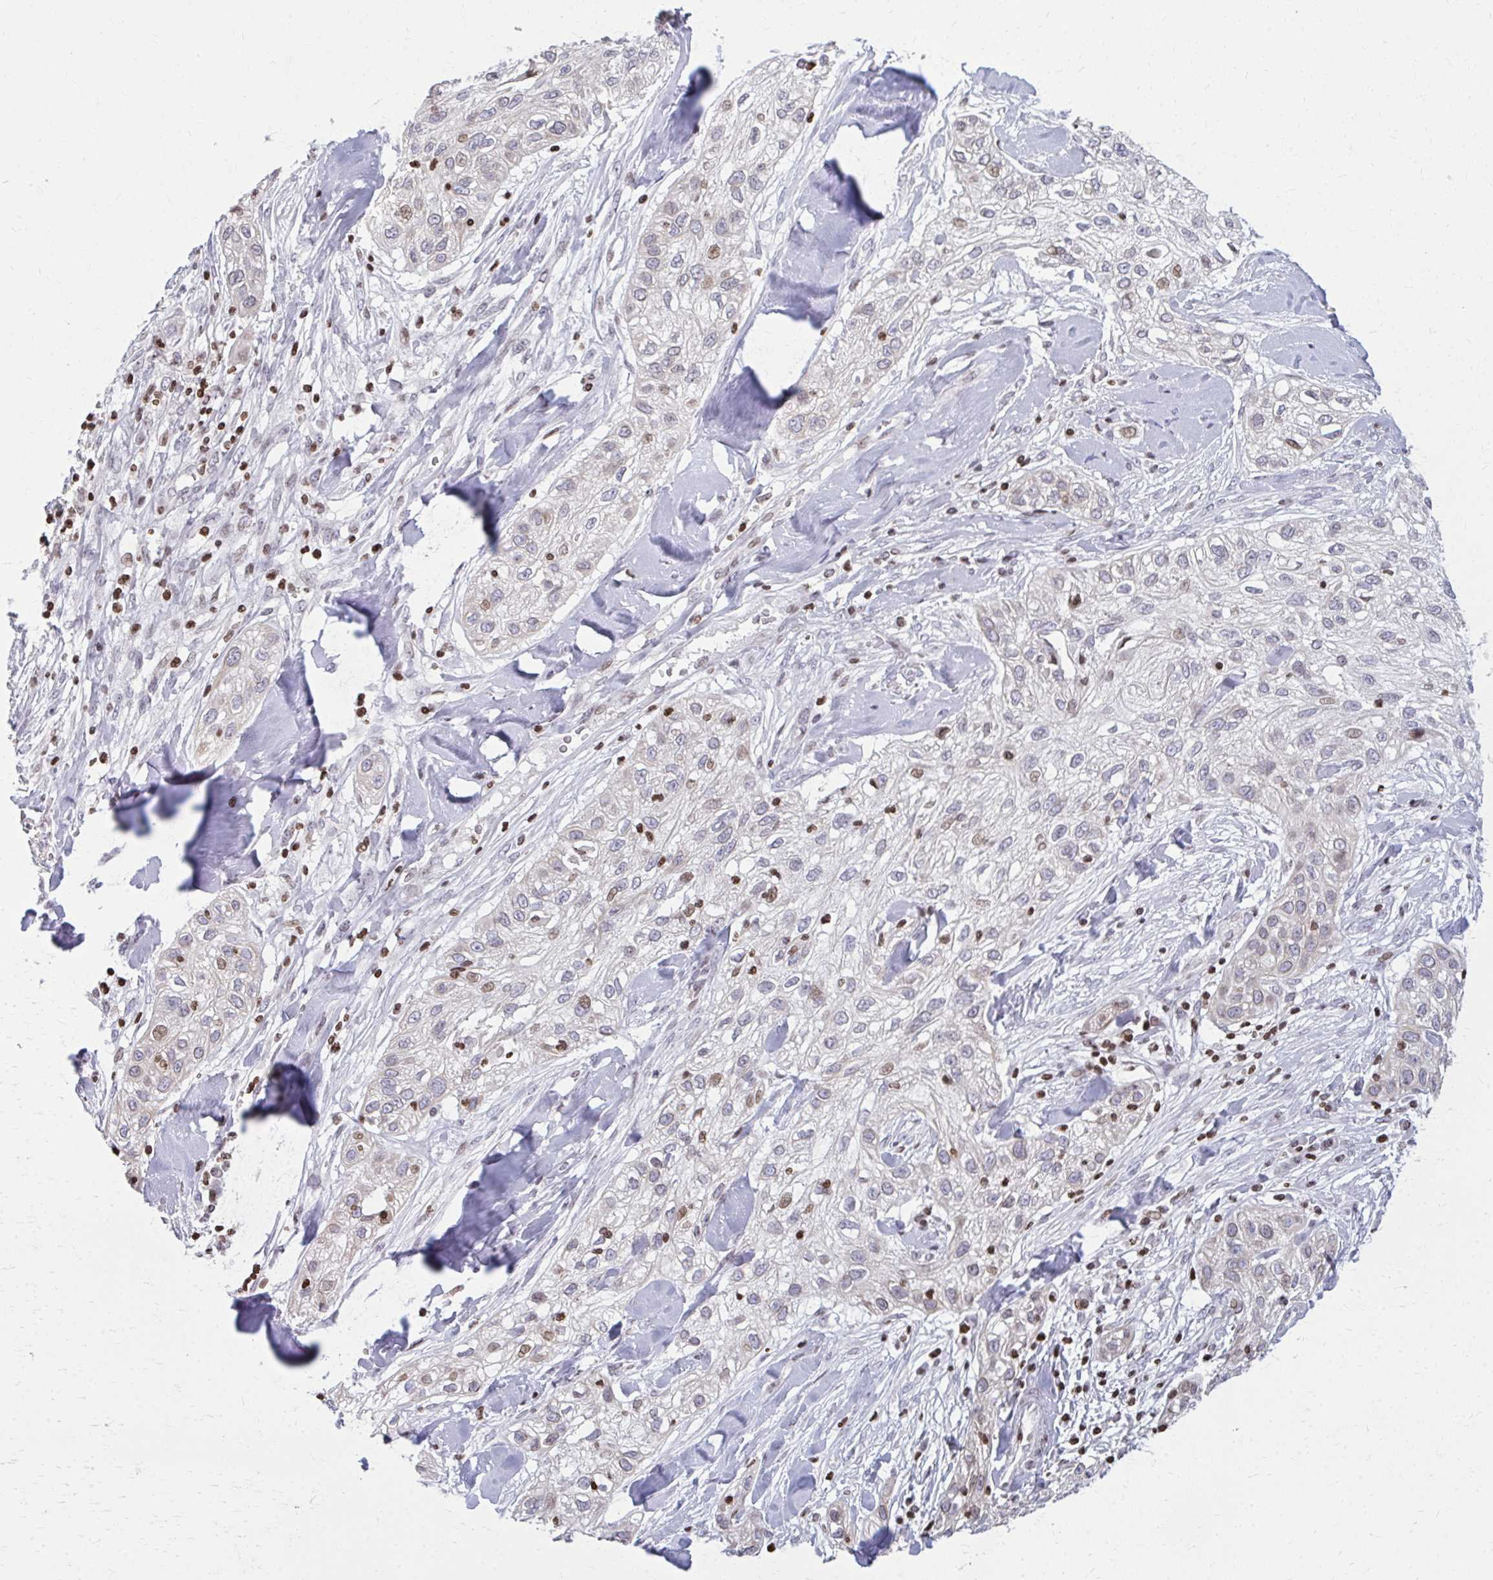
{"staining": {"intensity": "weak", "quantity": "<25%", "location": "cytoplasmic/membranous,nuclear"}, "tissue": "skin cancer", "cell_type": "Tumor cells", "image_type": "cancer", "snomed": [{"axis": "morphology", "description": "Squamous cell carcinoma, NOS"}, {"axis": "topography", "description": "Skin"}], "caption": "A high-resolution micrograph shows immunohistochemistry (IHC) staining of skin cancer (squamous cell carcinoma), which exhibits no significant staining in tumor cells.", "gene": "AP5M1", "patient": {"sex": "male", "age": 82}}